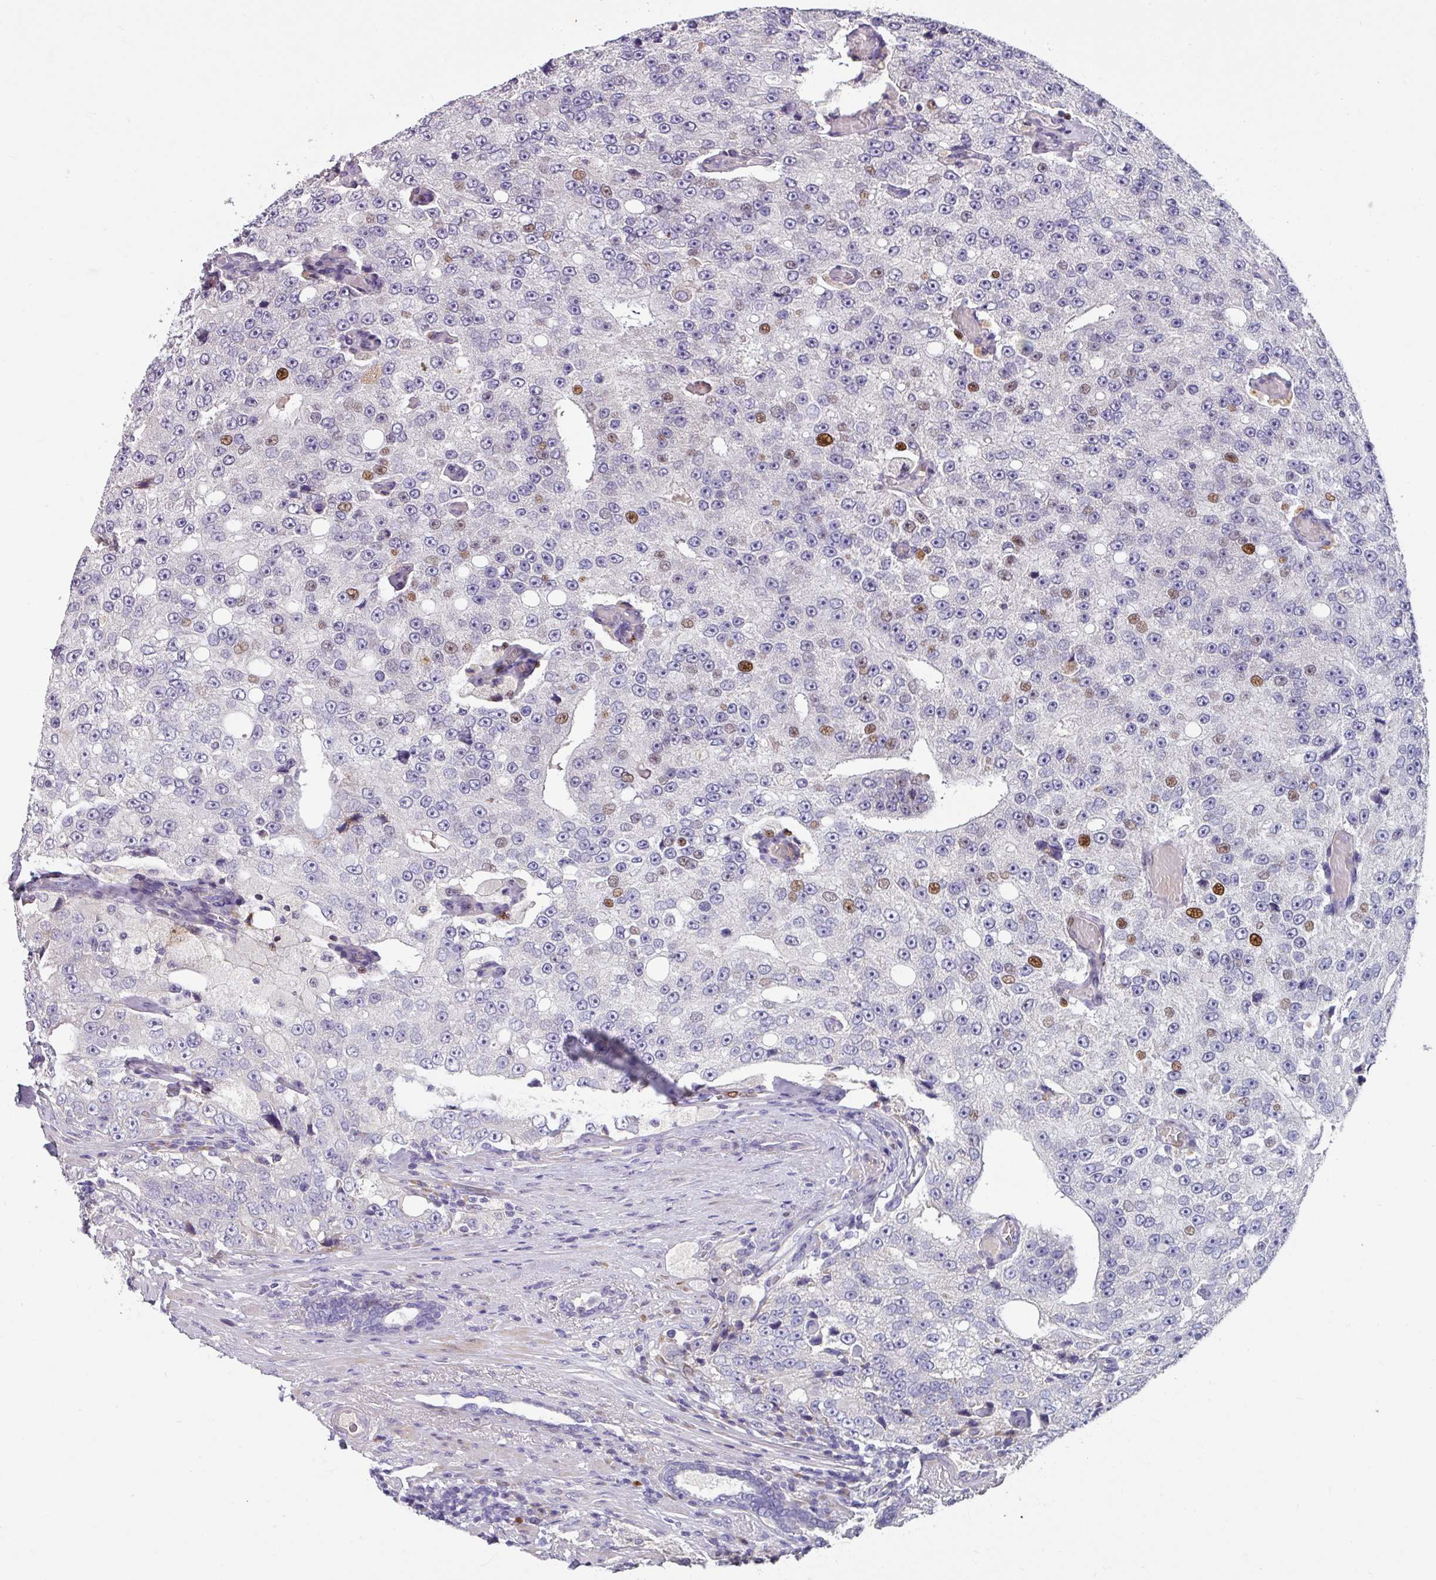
{"staining": {"intensity": "moderate", "quantity": "<25%", "location": "nuclear"}, "tissue": "prostate cancer", "cell_type": "Tumor cells", "image_type": "cancer", "snomed": [{"axis": "morphology", "description": "Adenocarcinoma, High grade"}, {"axis": "topography", "description": "Prostate"}], "caption": "Moderate nuclear expression is present in approximately <25% of tumor cells in prostate cancer. (brown staining indicates protein expression, while blue staining denotes nuclei).", "gene": "KLHL3", "patient": {"sex": "male", "age": 70}}